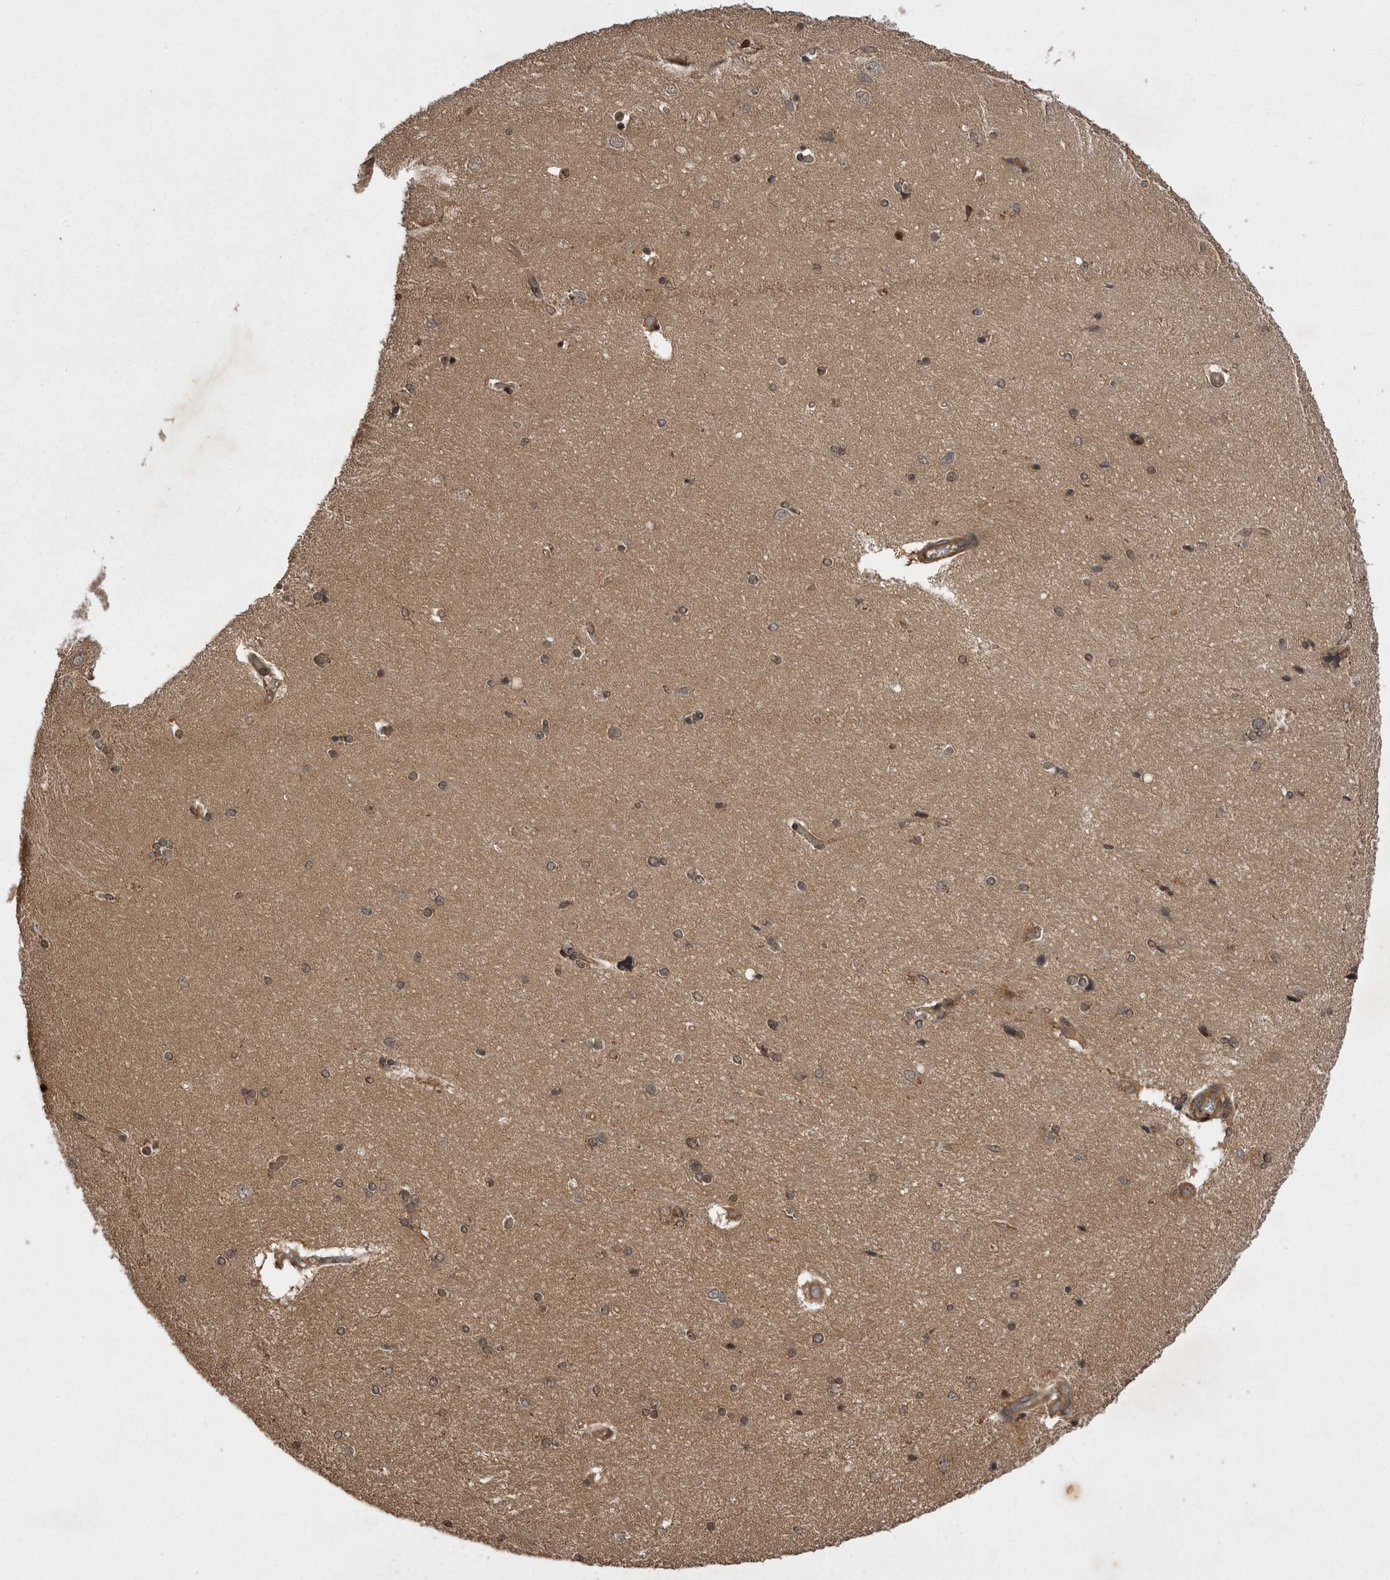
{"staining": {"intensity": "weak", "quantity": "25%-75%", "location": "cytoplasmic/membranous"}, "tissue": "hippocampus", "cell_type": "Glial cells", "image_type": "normal", "snomed": [{"axis": "morphology", "description": "Normal tissue, NOS"}, {"axis": "topography", "description": "Hippocampus"}], "caption": "Weak cytoplasmic/membranous staining is identified in approximately 25%-75% of glial cells in unremarkable hippocampus. (Stains: DAB in brown, nuclei in blue, Microscopy: brightfield microscopy at high magnification).", "gene": "STK24", "patient": {"sex": "female", "age": 54}}